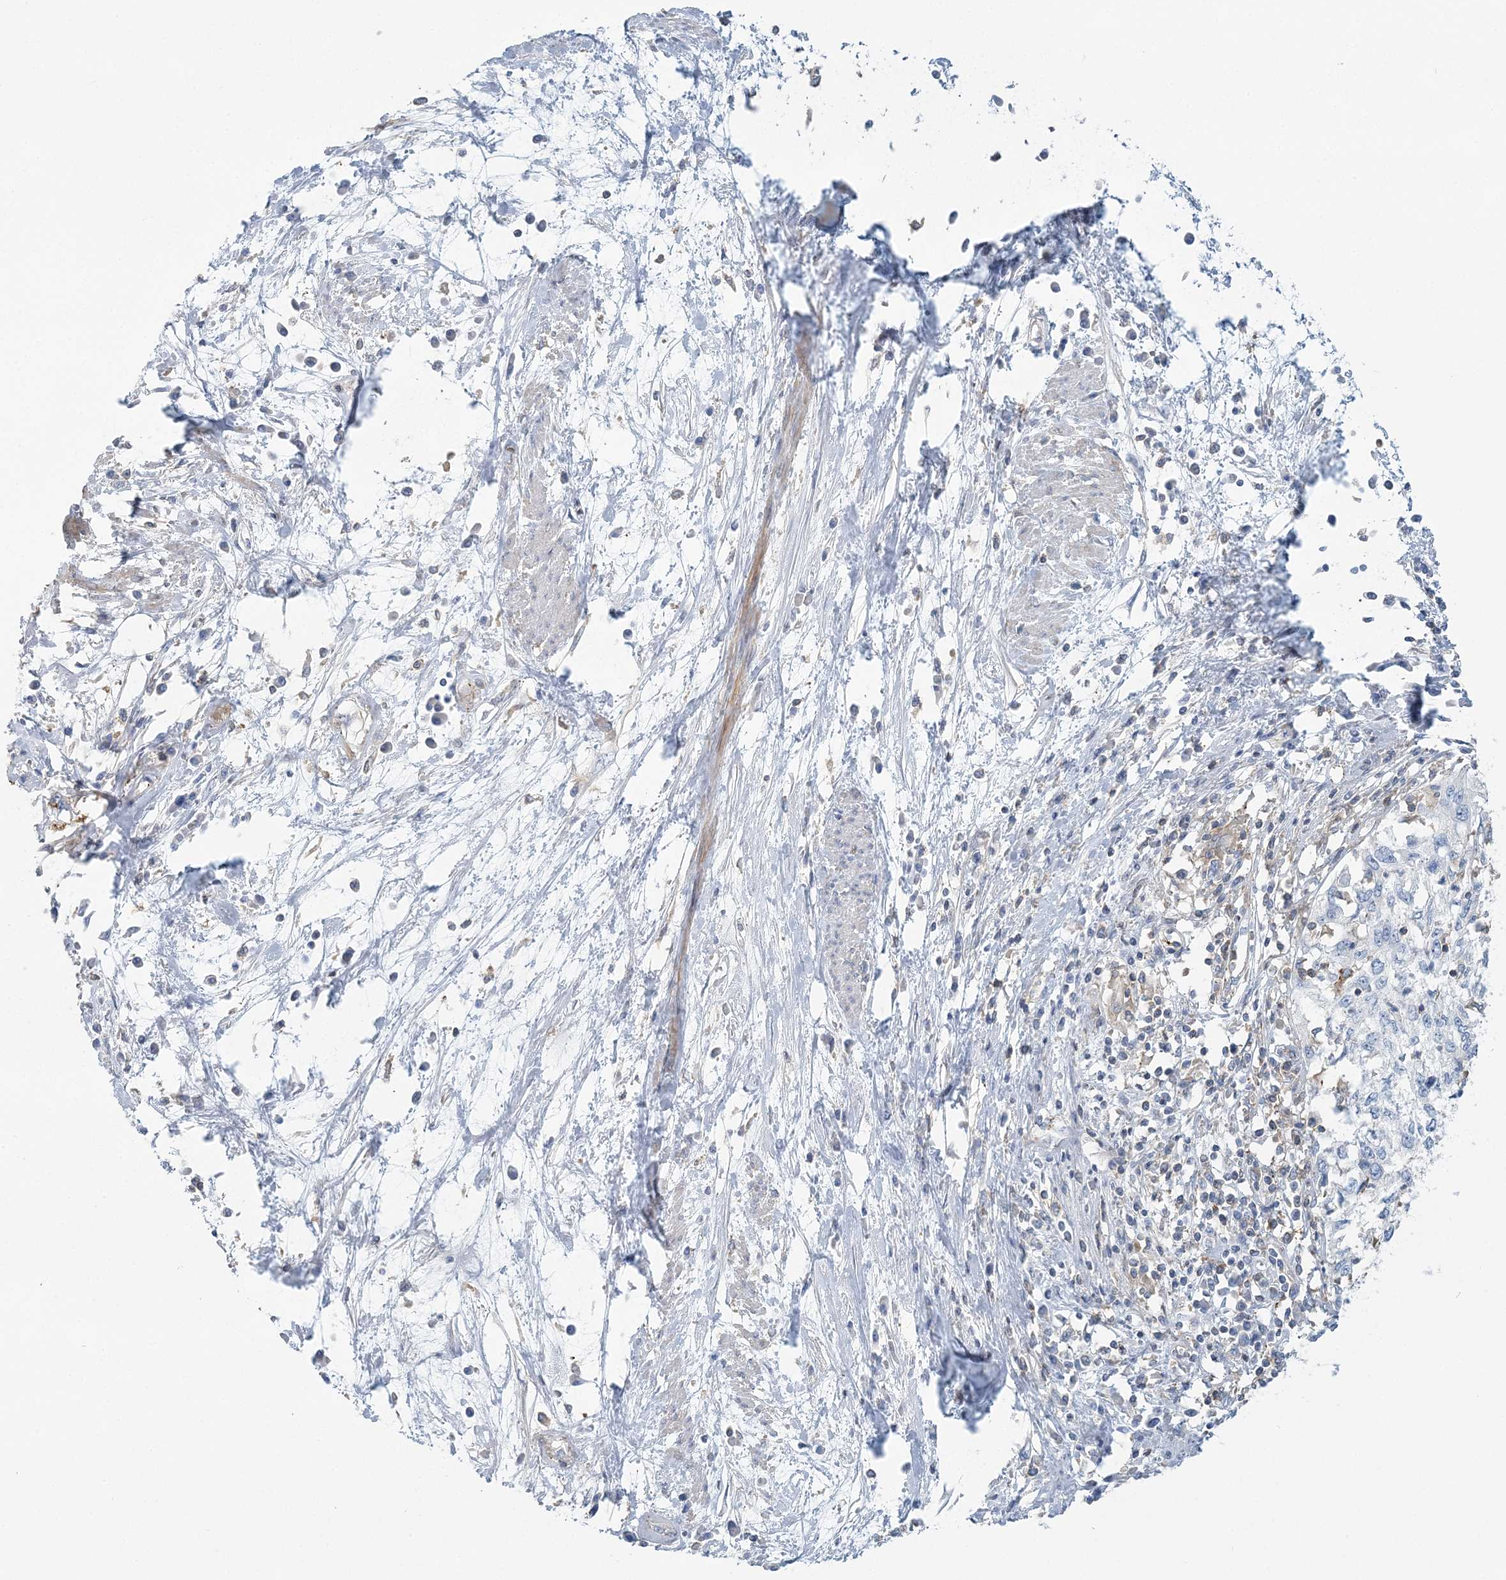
{"staining": {"intensity": "negative", "quantity": "none", "location": "none"}, "tissue": "cervical cancer", "cell_type": "Tumor cells", "image_type": "cancer", "snomed": [{"axis": "morphology", "description": "Squamous cell carcinoma, NOS"}, {"axis": "topography", "description": "Cervix"}], "caption": "Photomicrograph shows no significant protein expression in tumor cells of squamous cell carcinoma (cervical).", "gene": "CUEDC2", "patient": {"sex": "female", "age": 57}}